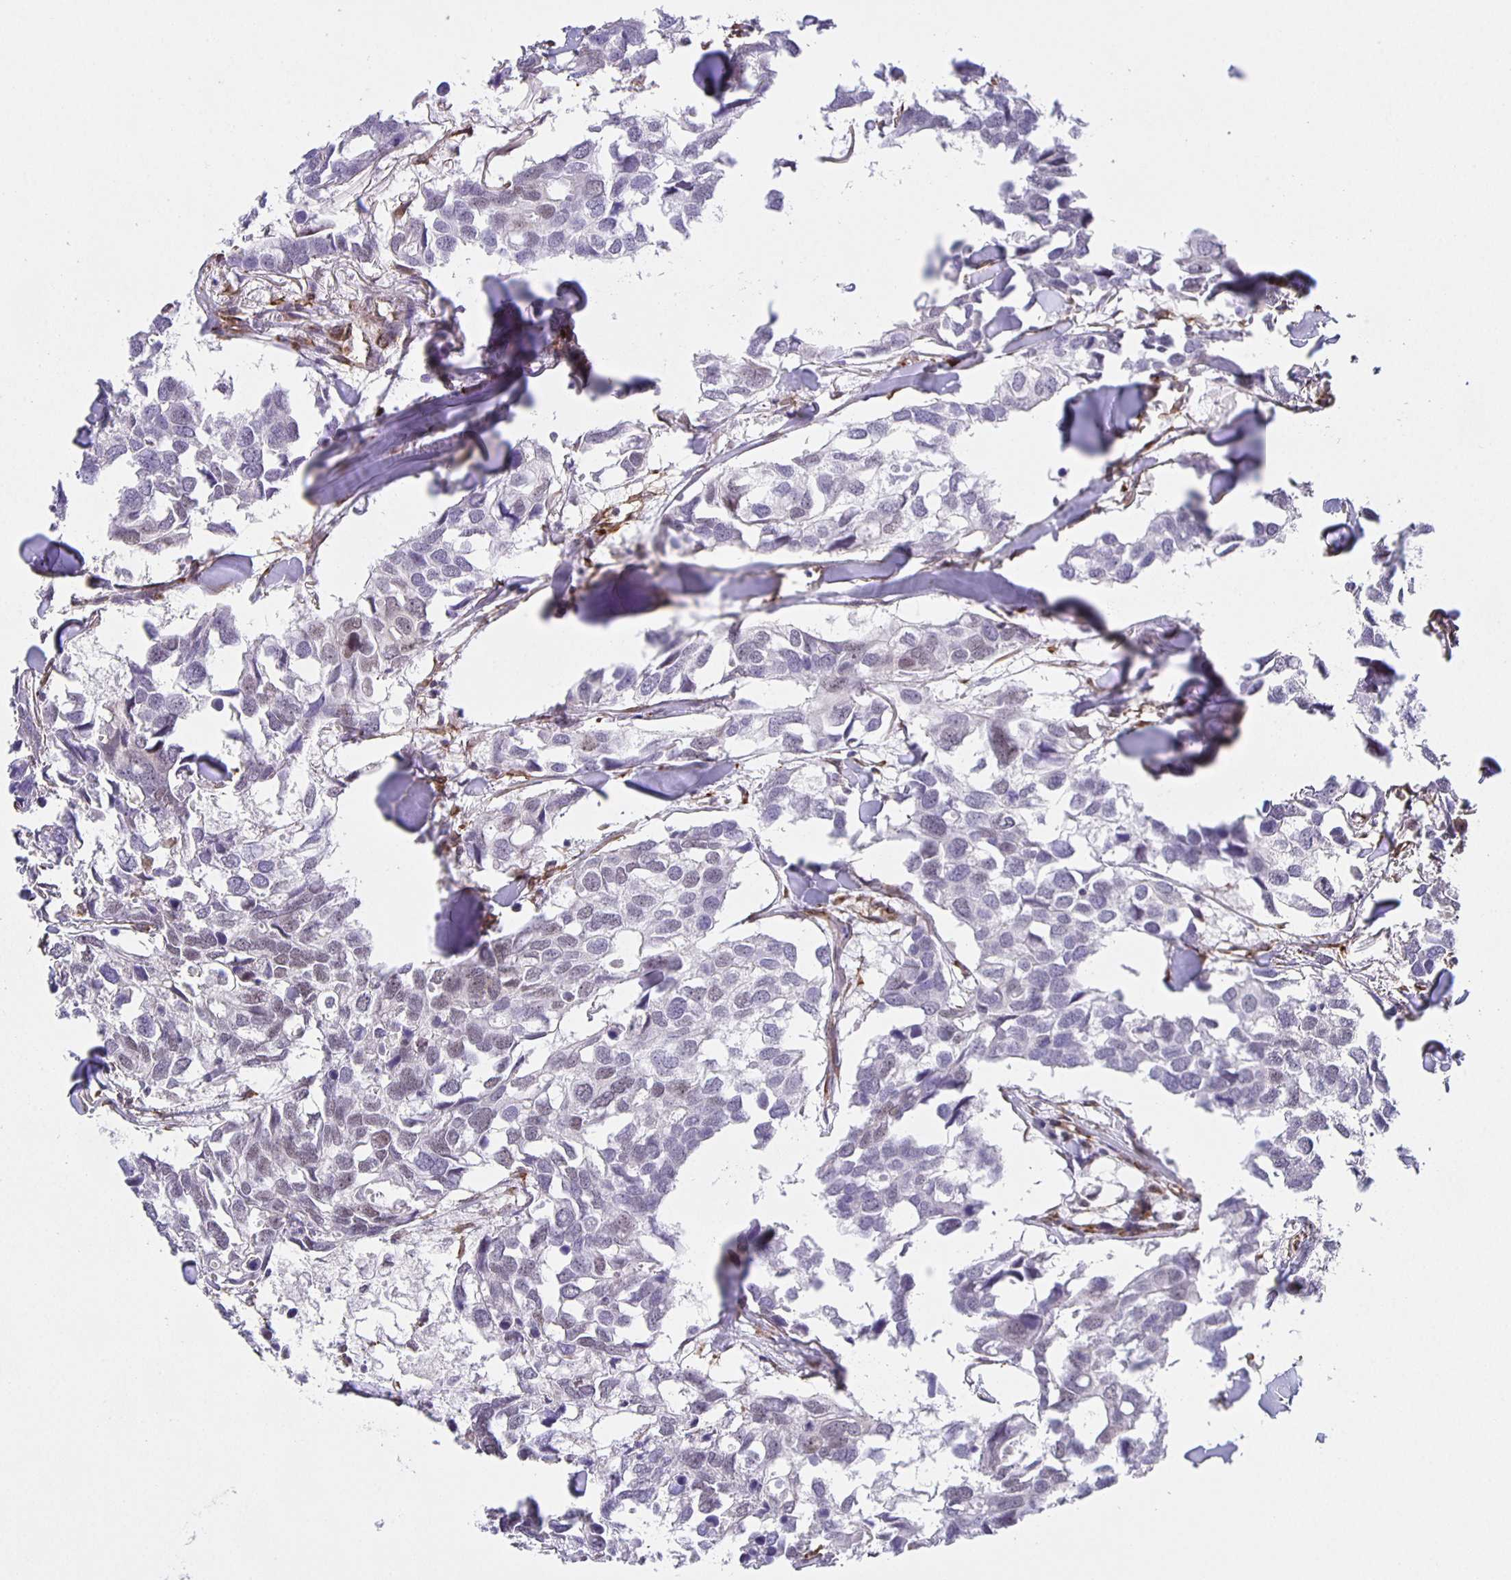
{"staining": {"intensity": "negative", "quantity": "none", "location": "none"}, "tissue": "breast cancer", "cell_type": "Tumor cells", "image_type": "cancer", "snomed": [{"axis": "morphology", "description": "Duct carcinoma"}, {"axis": "topography", "description": "Breast"}], "caption": "The photomicrograph demonstrates no significant positivity in tumor cells of breast invasive ductal carcinoma.", "gene": "ZRANB2", "patient": {"sex": "female", "age": 83}}